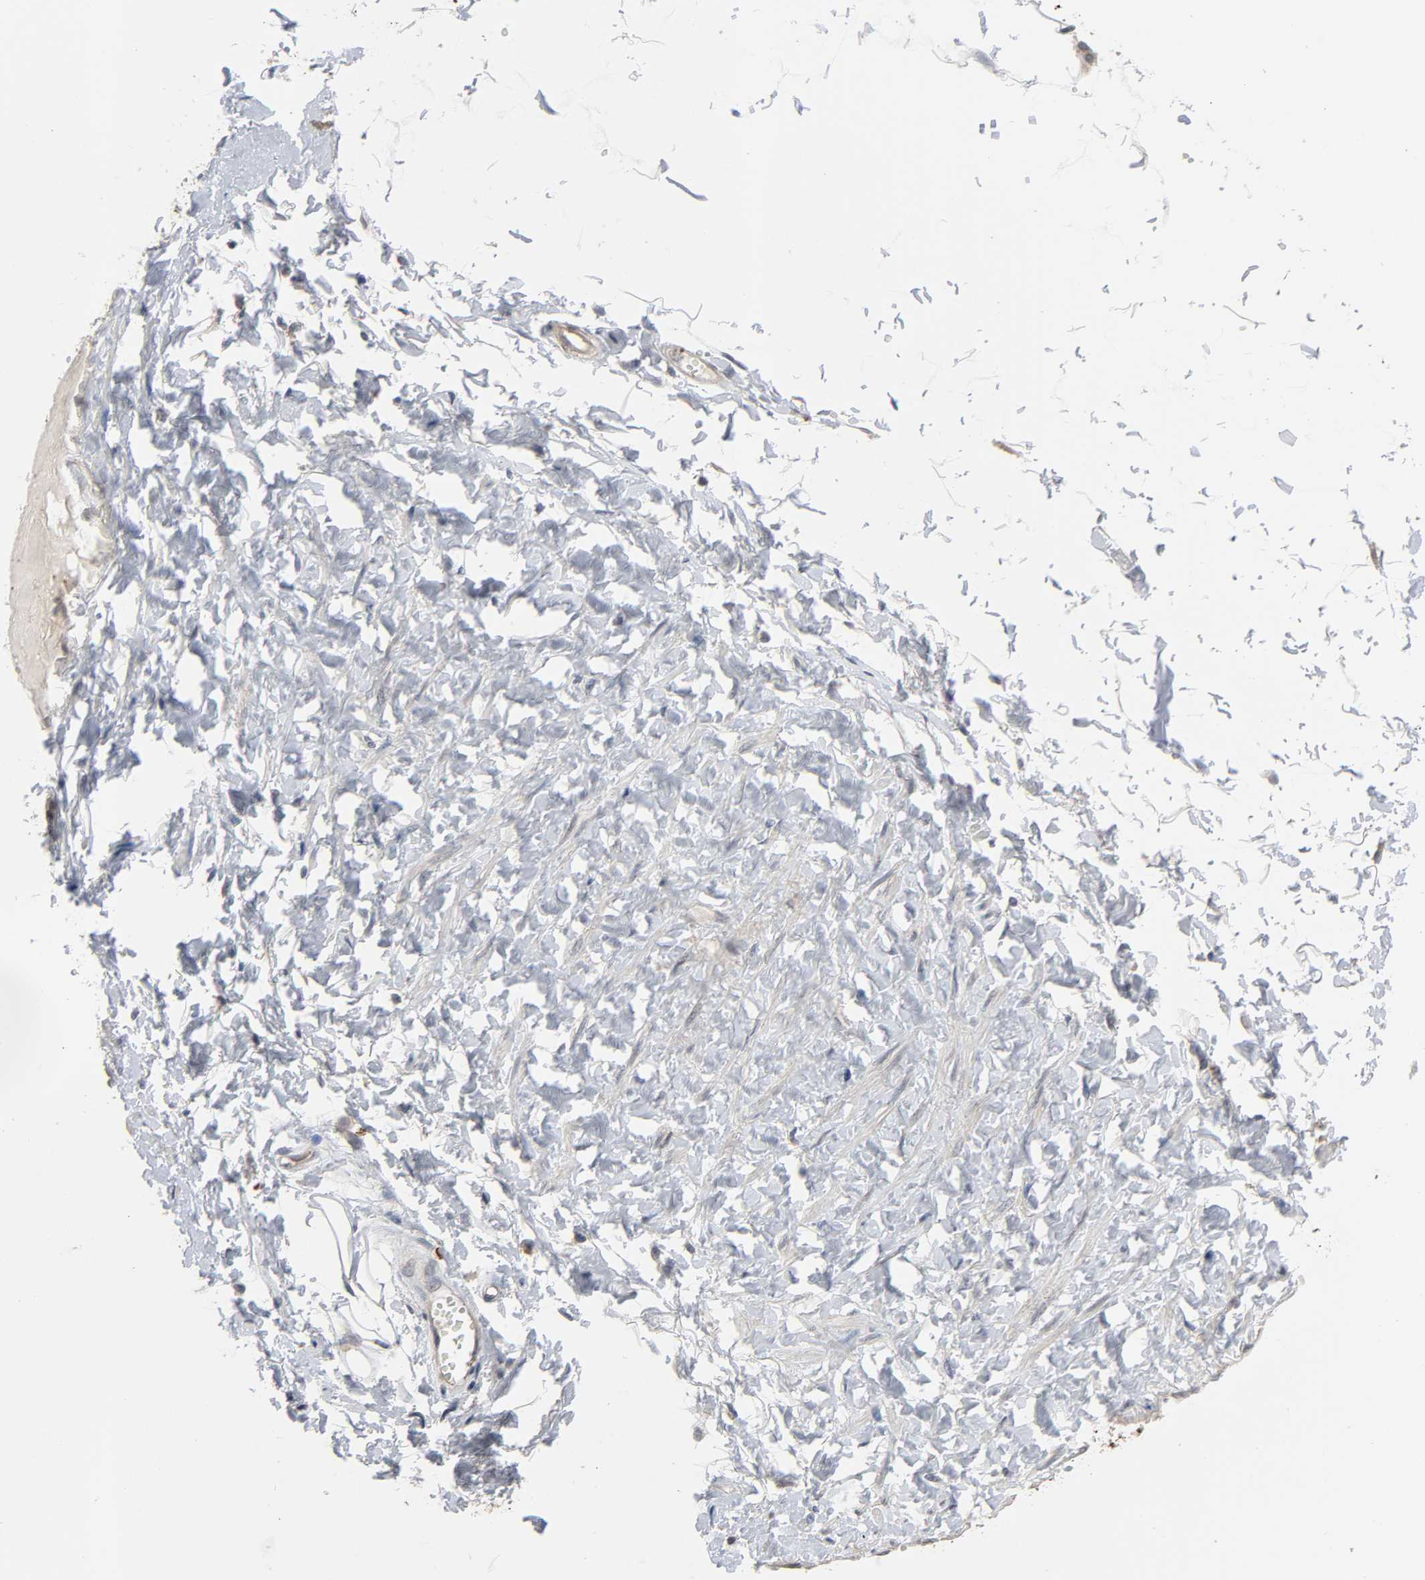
{"staining": {"intensity": "weak", "quantity": ">75%", "location": "cytoplasmic/membranous"}, "tissue": "soft tissue", "cell_type": "Fibroblasts", "image_type": "normal", "snomed": [{"axis": "morphology", "description": "Normal tissue, NOS"}, {"axis": "morphology", "description": "Inflammation, NOS"}, {"axis": "topography", "description": "Vascular tissue"}, {"axis": "topography", "description": "Salivary gland"}], "caption": "This image reveals benign soft tissue stained with immunohistochemistry (IHC) to label a protein in brown. The cytoplasmic/membranous of fibroblasts show weak positivity for the protein. Nuclei are counter-stained blue.", "gene": "CCDC175", "patient": {"sex": "female", "age": 75}}